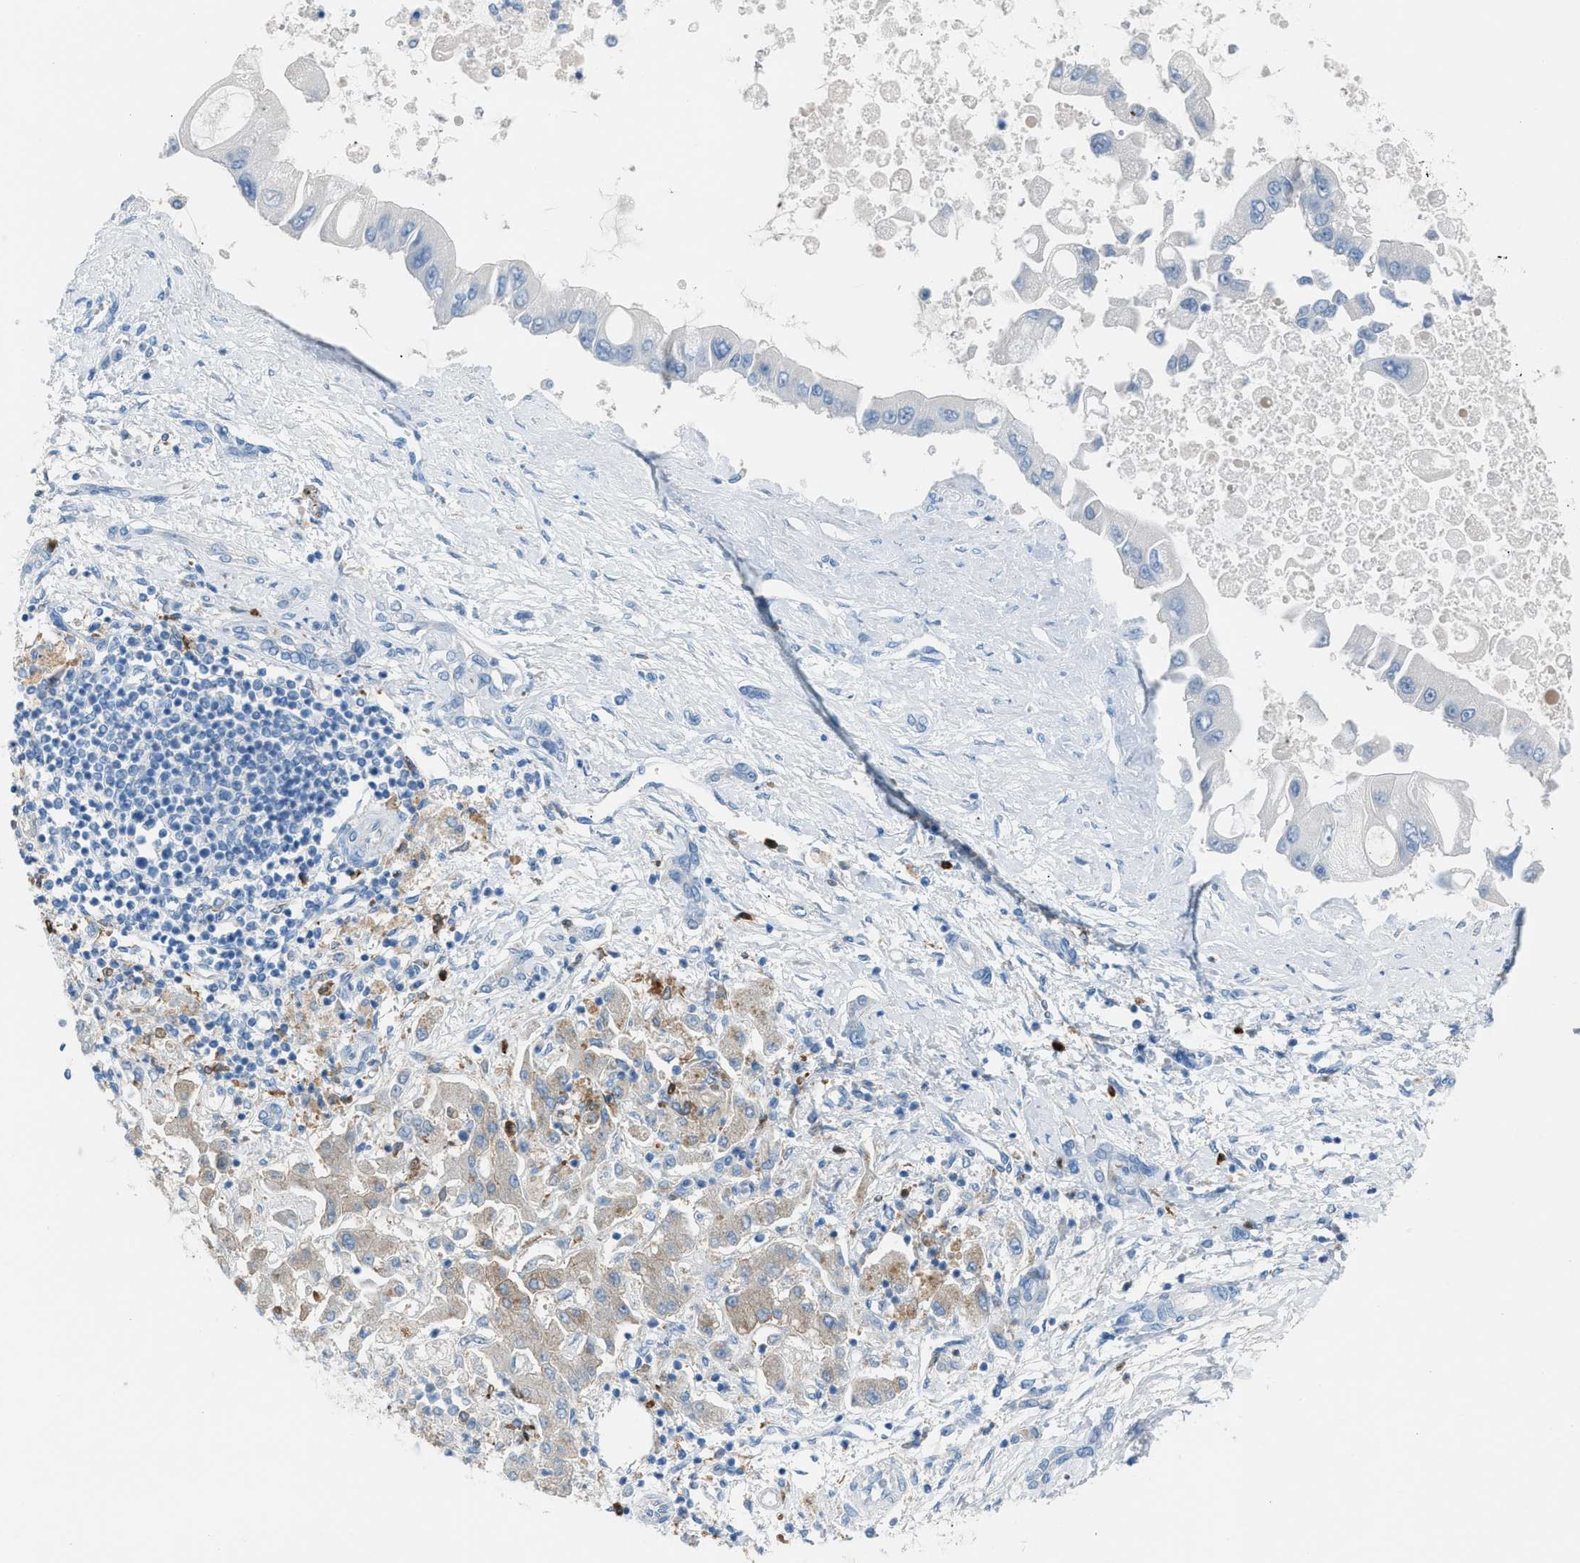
{"staining": {"intensity": "negative", "quantity": "none", "location": "none"}, "tissue": "liver cancer", "cell_type": "Tumor cells", "image_type": "cancer", "snomed": [{"axis": "morphology", "description": "Cholangiocarcinoma"}, {"axis": "topography", "description": "Liver"}], "caption": "Immunohistochemistry (IHC) photomicrograph of cholangiocarcinoma (liver) stained for a protein (brown), which shows no positivity in tumor cells.", "gene": "CLEC10A", "patient": {"sex": "male", "age": 50}}